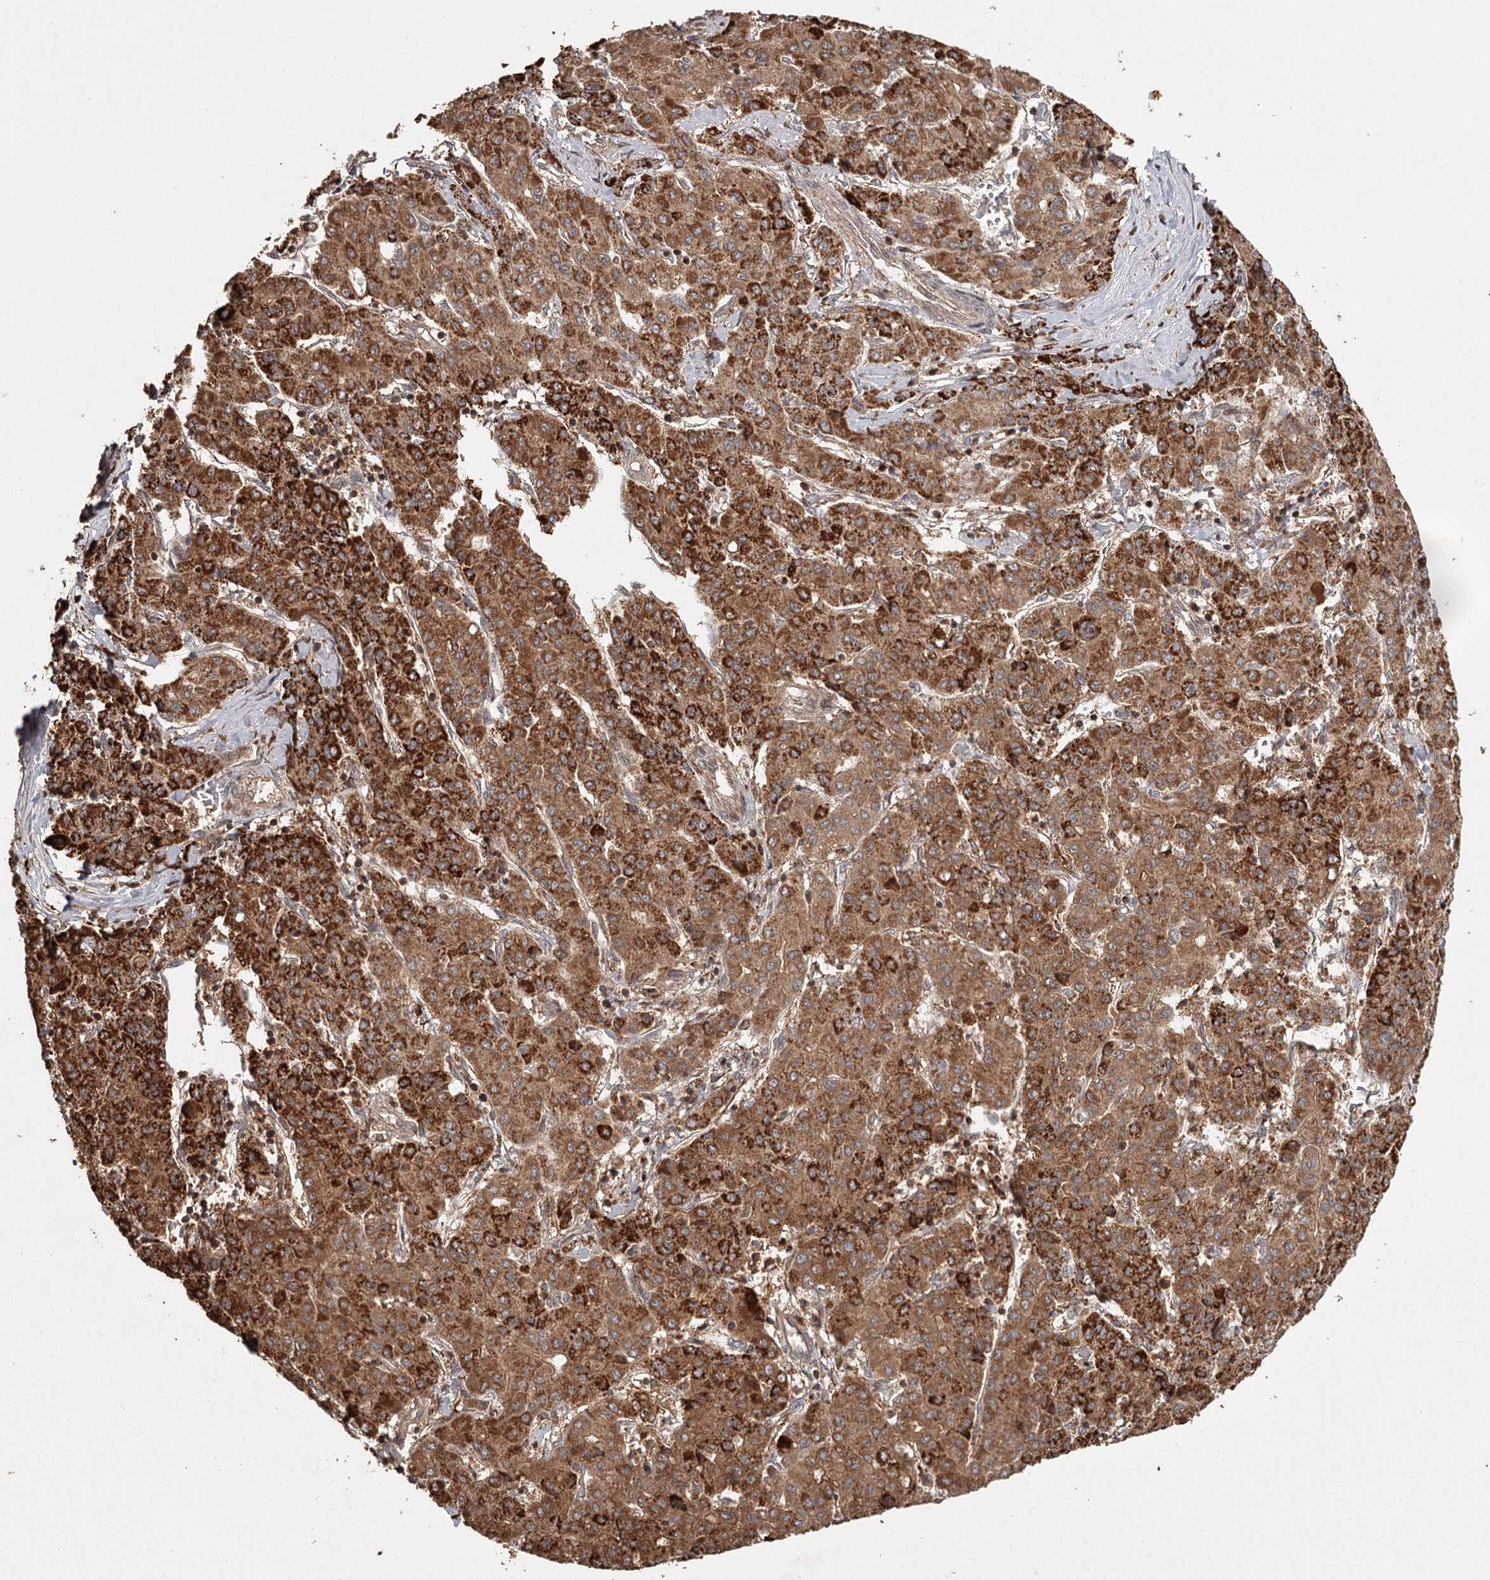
{"staining": {"intensity": "strong", "quantity": ">75%", "location": "cytoplasmic/membranous"}, "tissue": "liver cancer", "cell_type": "Tumor cells", "image_type": "cancer", "snomed": [{"axis": "morphology", "description": "Carcinoma, Hepatocellular, NOS"}, {"axis": "topography", "description": "Liver"}], "caption": "A high-resolution micrograph shows immunohistochemistry staining of liver cancer, which reveals strong cytoplasmic/membranous staining in approximately >75% of tumor cells. The protein of interest is stained brown, and the nuclei are stained in blue (DAB (3,3'-diaminobenzidine) IHC with brightfield microscopy, high magnification).", "gene": "FAXC", "patient": {"sex": "male", "age": 65}}